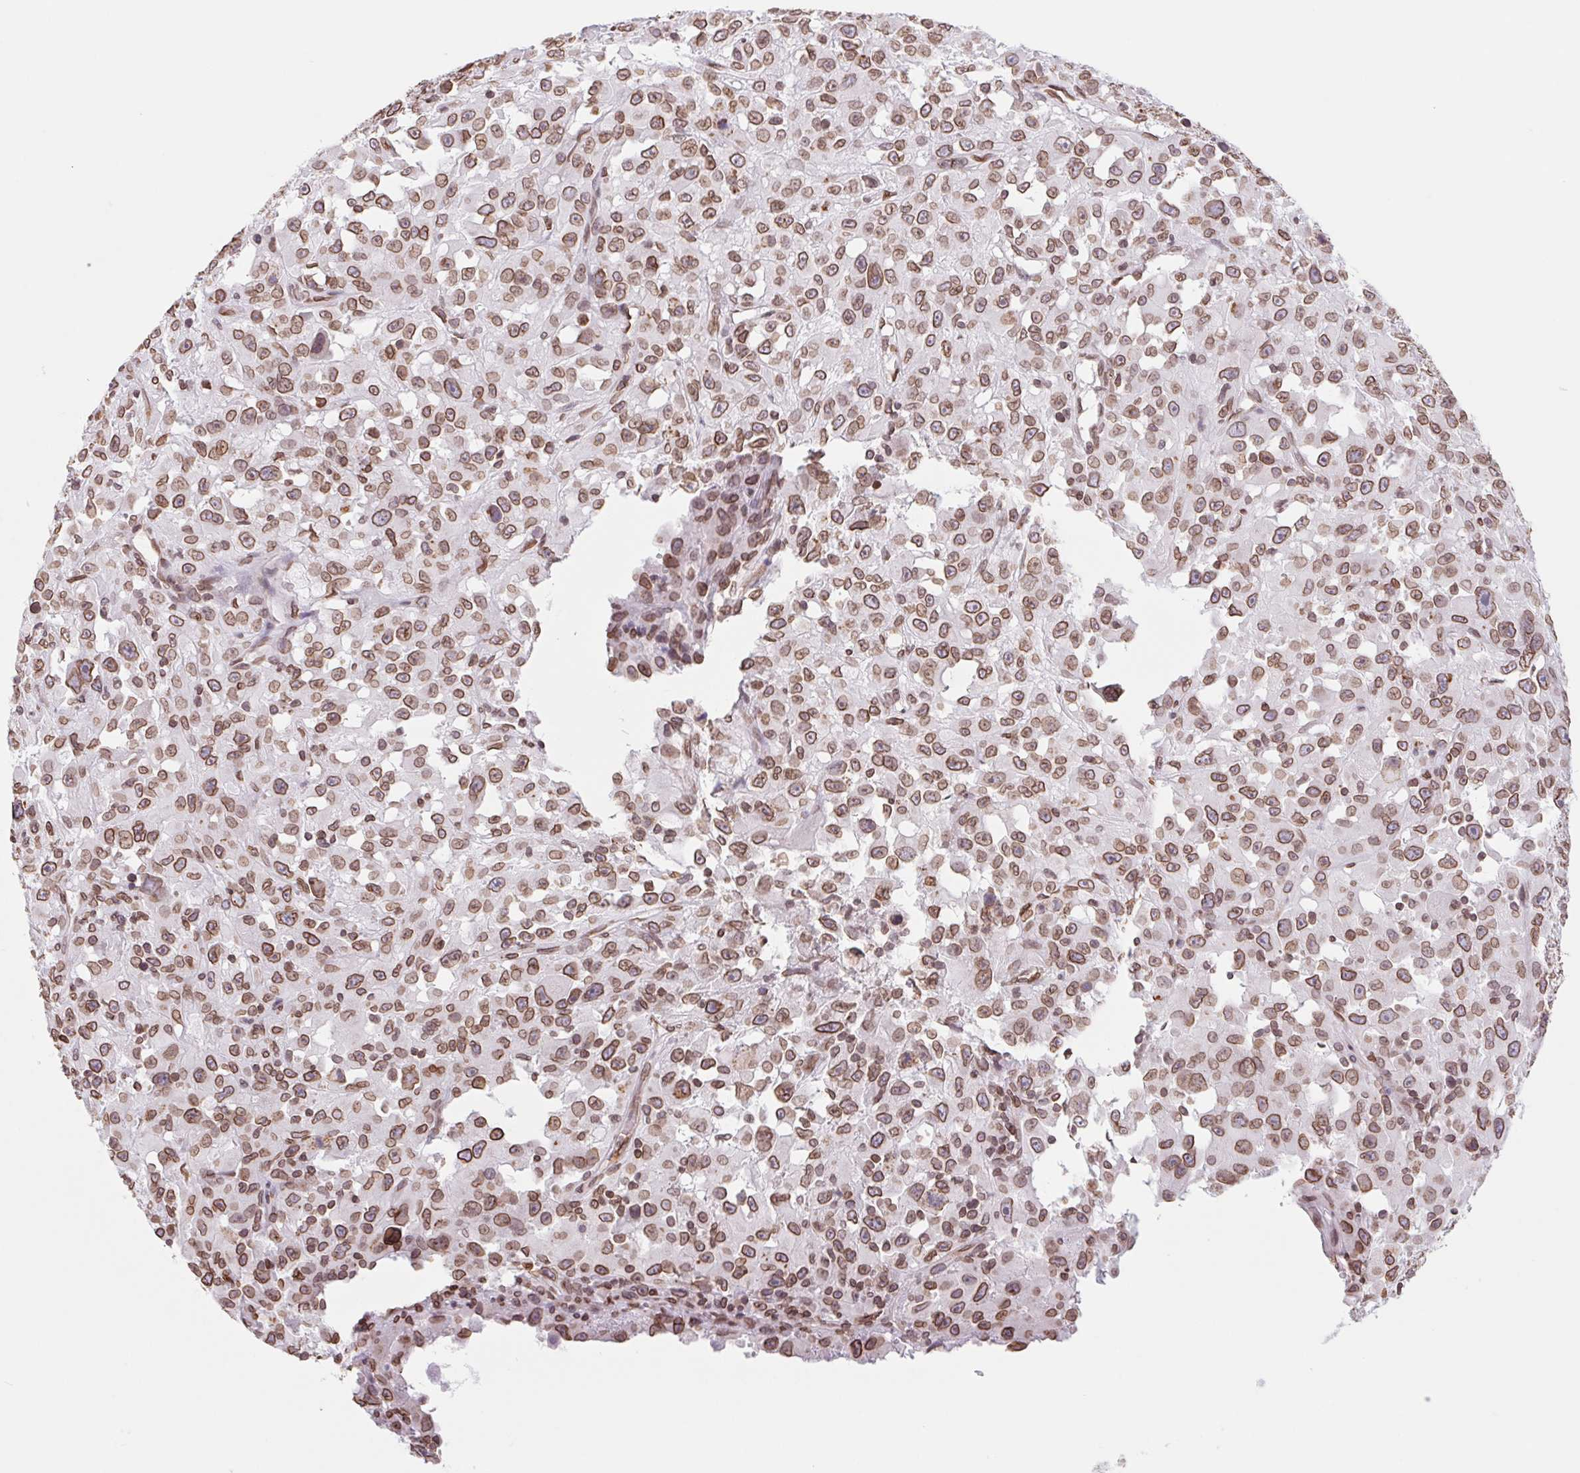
{"staining": {"intensity": "strong", "quantity": ">75%", "location": "cytoplasmic/membranous,nuclear"}, "tissue": "melanoma", "cell_type": "Tumor cells", "image_type": "cancer", "snomed": [{"axis": "morphology", "description": "Malignant melanoma, Metastatic site"}, {"axis": "topography", "description": "Soft tissue"}], "caption": "Protein staining of melanoma tissue exhibits strong cytoplasmic/membranous and nuclear expression in about >75% of tumor cells. (IHC, brightfield microscopy, high magnification).", "gene": "LMNB2", "patient": {"sex": "male", "age": 50}}